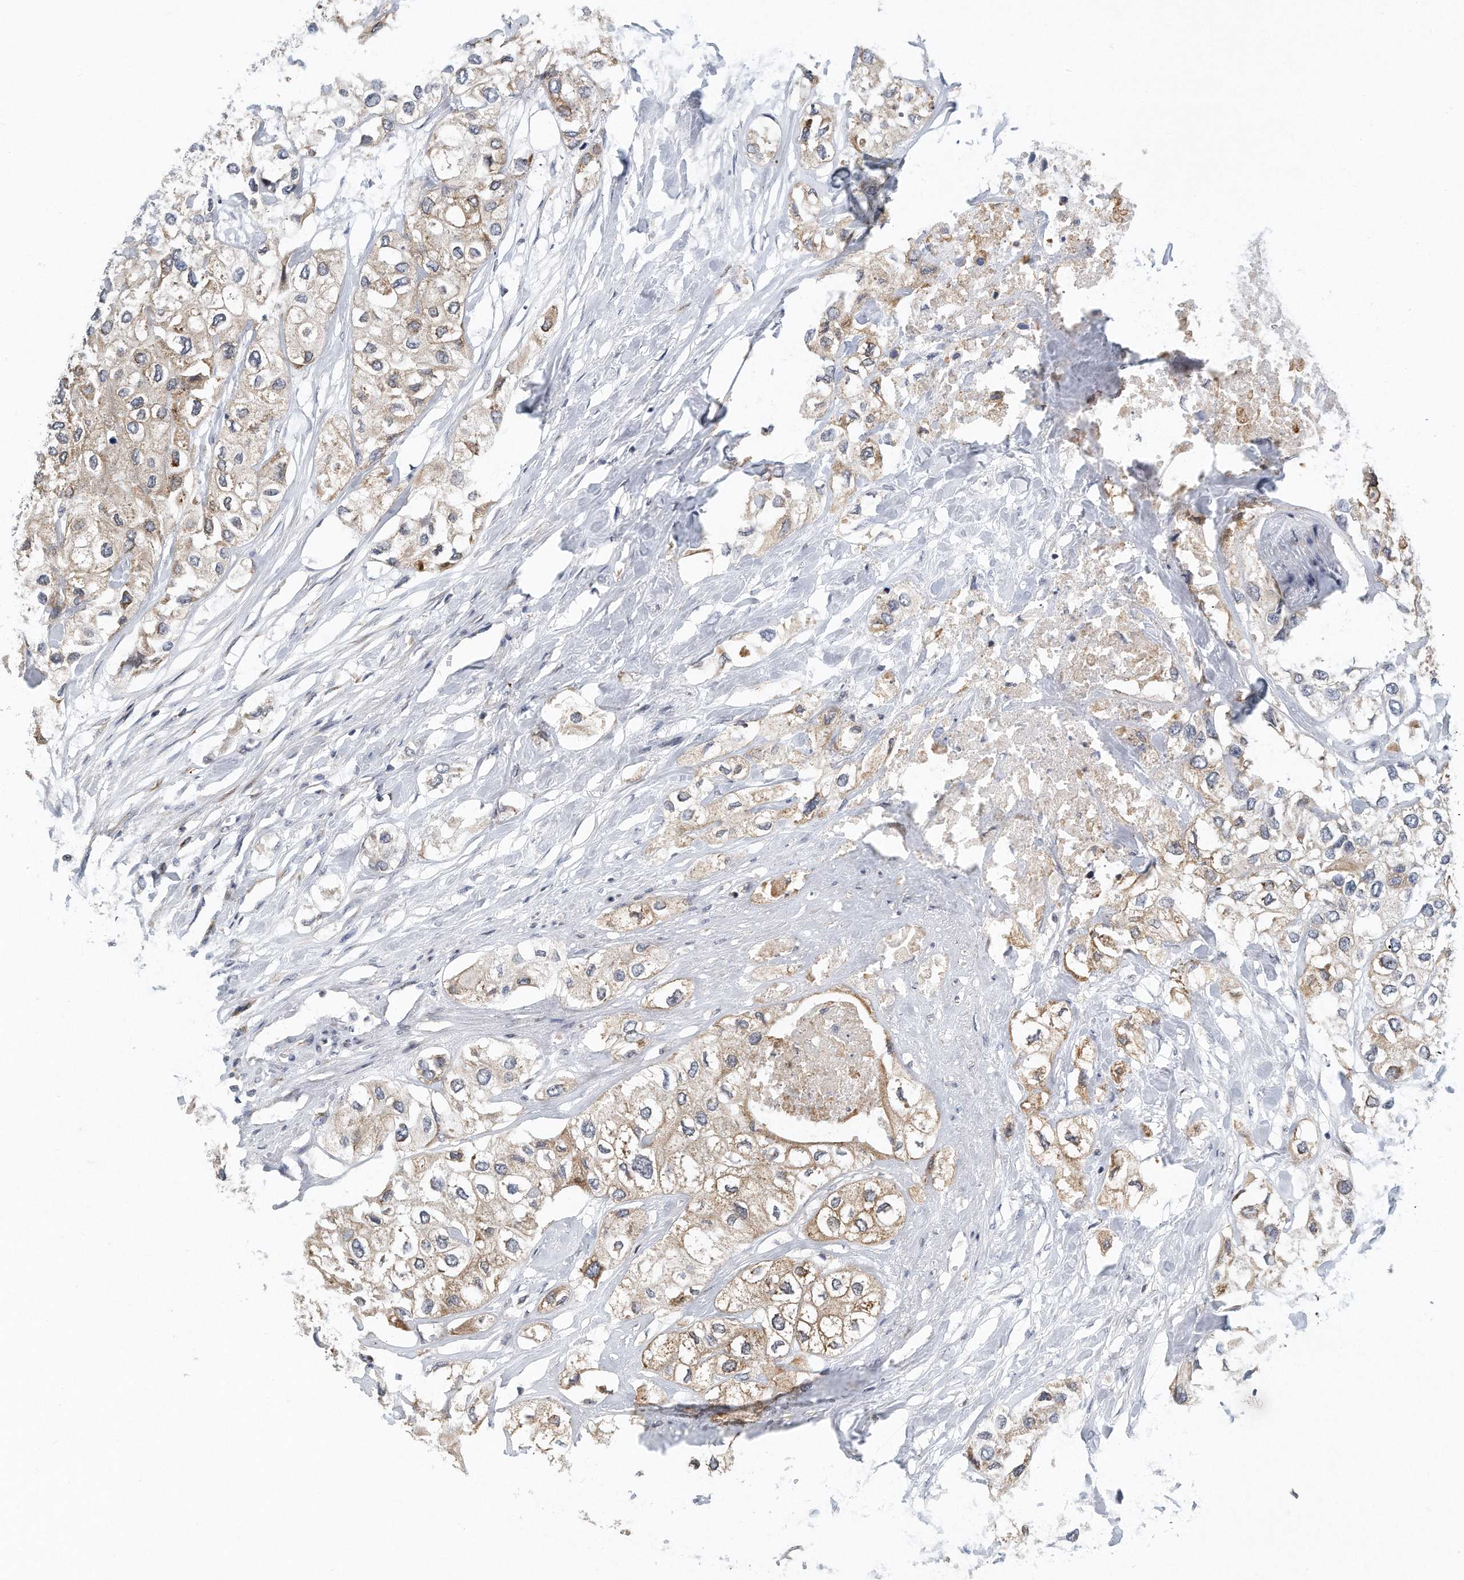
{"staining": {"intensity": "weak", "quantity": ">75%", "location": "cytoplasmic/membranous"}, "tissue": "urothelial cancer", "cell_type": "Tumor cells", "image_type": "cancer", "snomed": [{"axis": "morphology", "description": "Urothelial carcinoma, High grade"}, {"axis": "topography", "description": "Urinary bladder"}], "caption": "A photomicrograph showing weak cytoplasmic/membranous expression in about >75% of tumor cells in urothelial cancer, as visualized by brown immunohistochemical staining.", "gene": "VLDLR", "patient": {"sex": "male", "age": 64}}